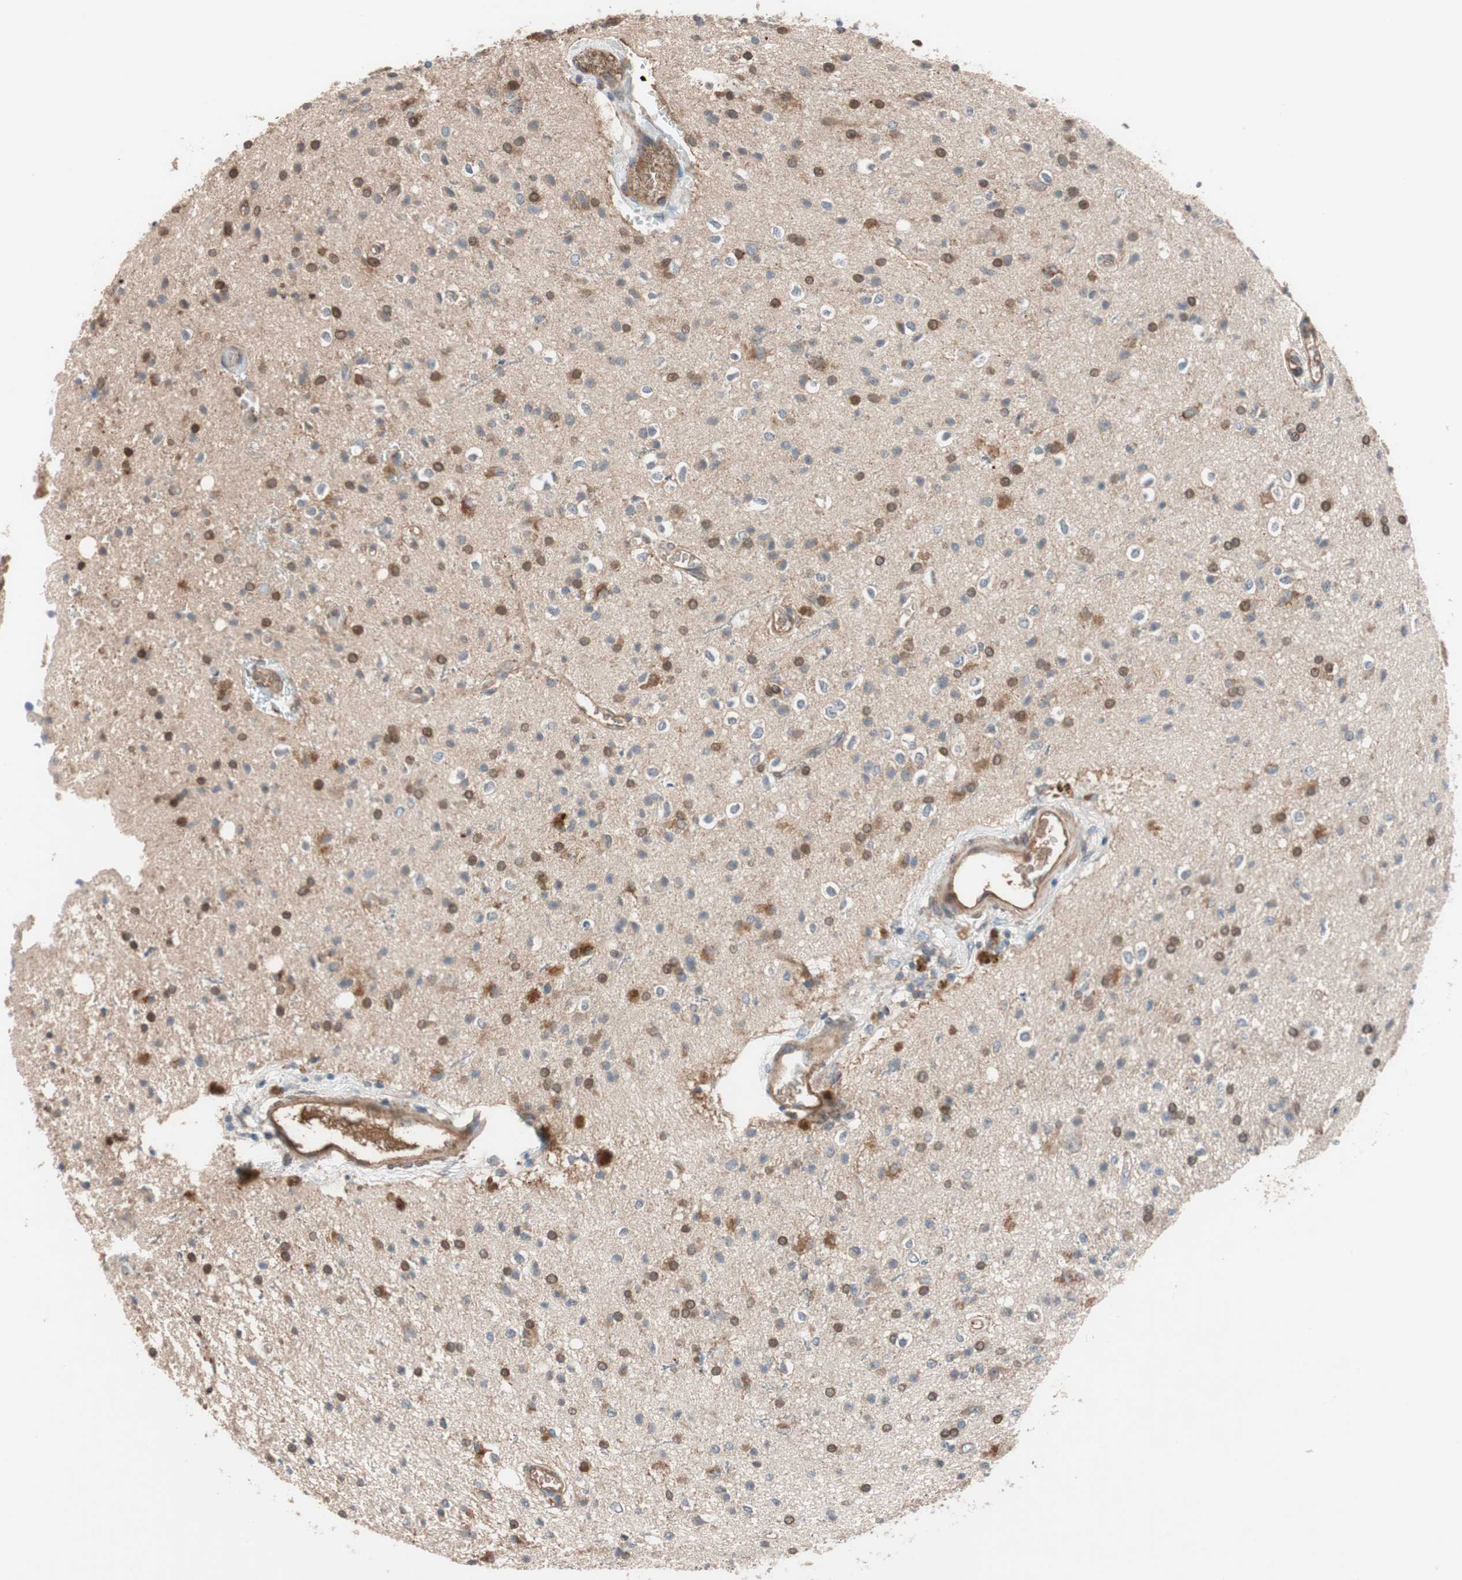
{"staining": {"intensity": "moderate", "quantity": "25%-75%", "location": "cytoplasmic/membranous"}, "tissue": "glioma", "cell_type": "Tumor cells", "image_type": "cancer", "snomed": [{"axis": "morphology", "description": "Glioma, malignant, High grade"}, {"axis": "topography", "description": "Brain"}], "caption": "Glioma stained with a brown dye shows moderate cytoplasmic/membranous positive expression in about 25%-75% of tumor cells.", "gene": "SDC4", "patient": {"sex": "male", "age": 47}}